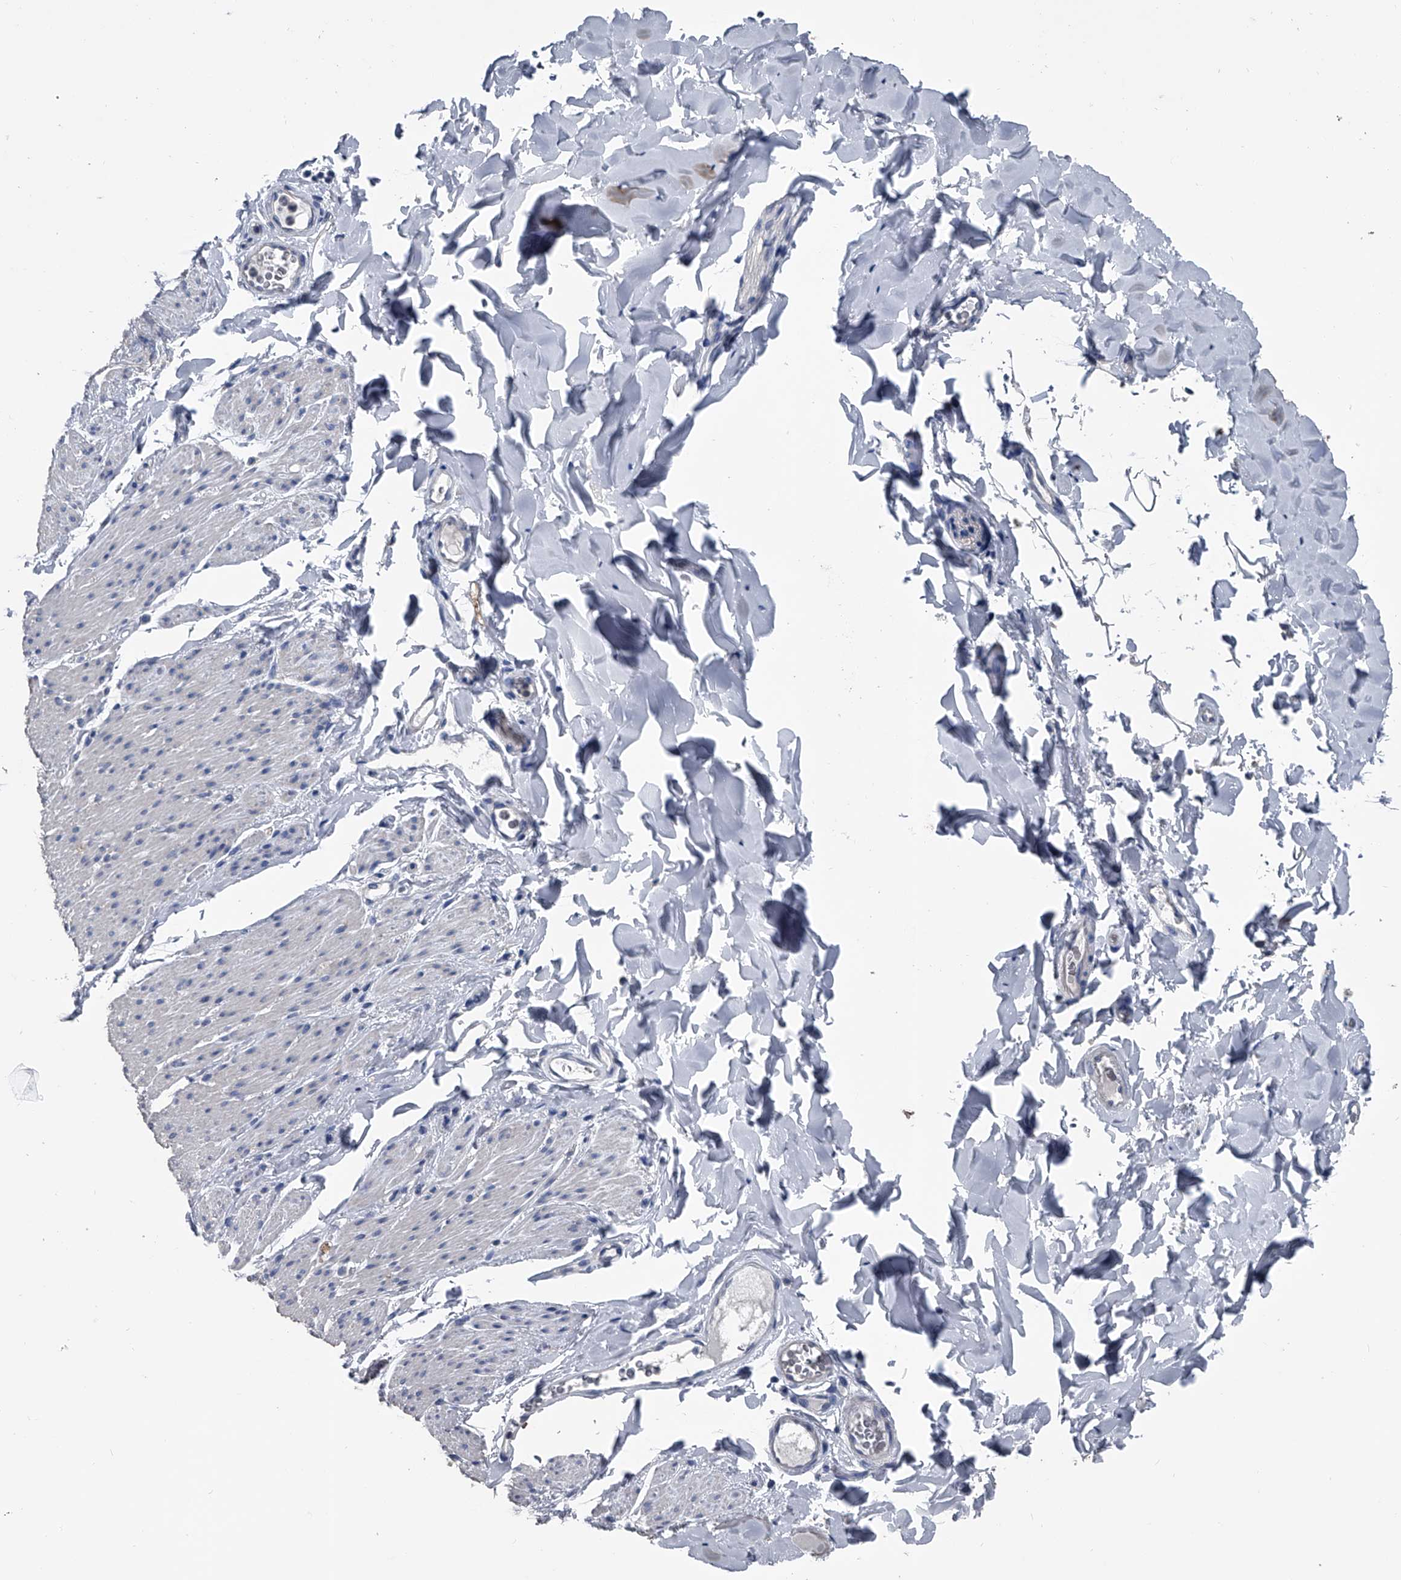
{"staining": {"intensity": "negative", "quantity": "none", "location": "none"}, "tissue": "smooth muscle", "cell_type": "Smooth muscle cells", "image_type": "normal", "snomed": [{"axis": "morphology", "description": "Normal tissue, NOS"}, {"axis": "topography", "description": "Colon"}, {"axis": "topography", "description": "Peripheral nerve tissue"}], "caption": "This is an immunohistochemistry (IHC) histopathology image of benign human smooth muscle. There is no staining in smooth muscle cells.", "gene": "KIF13A", "patient": {"sex": "female", "age": 61}}